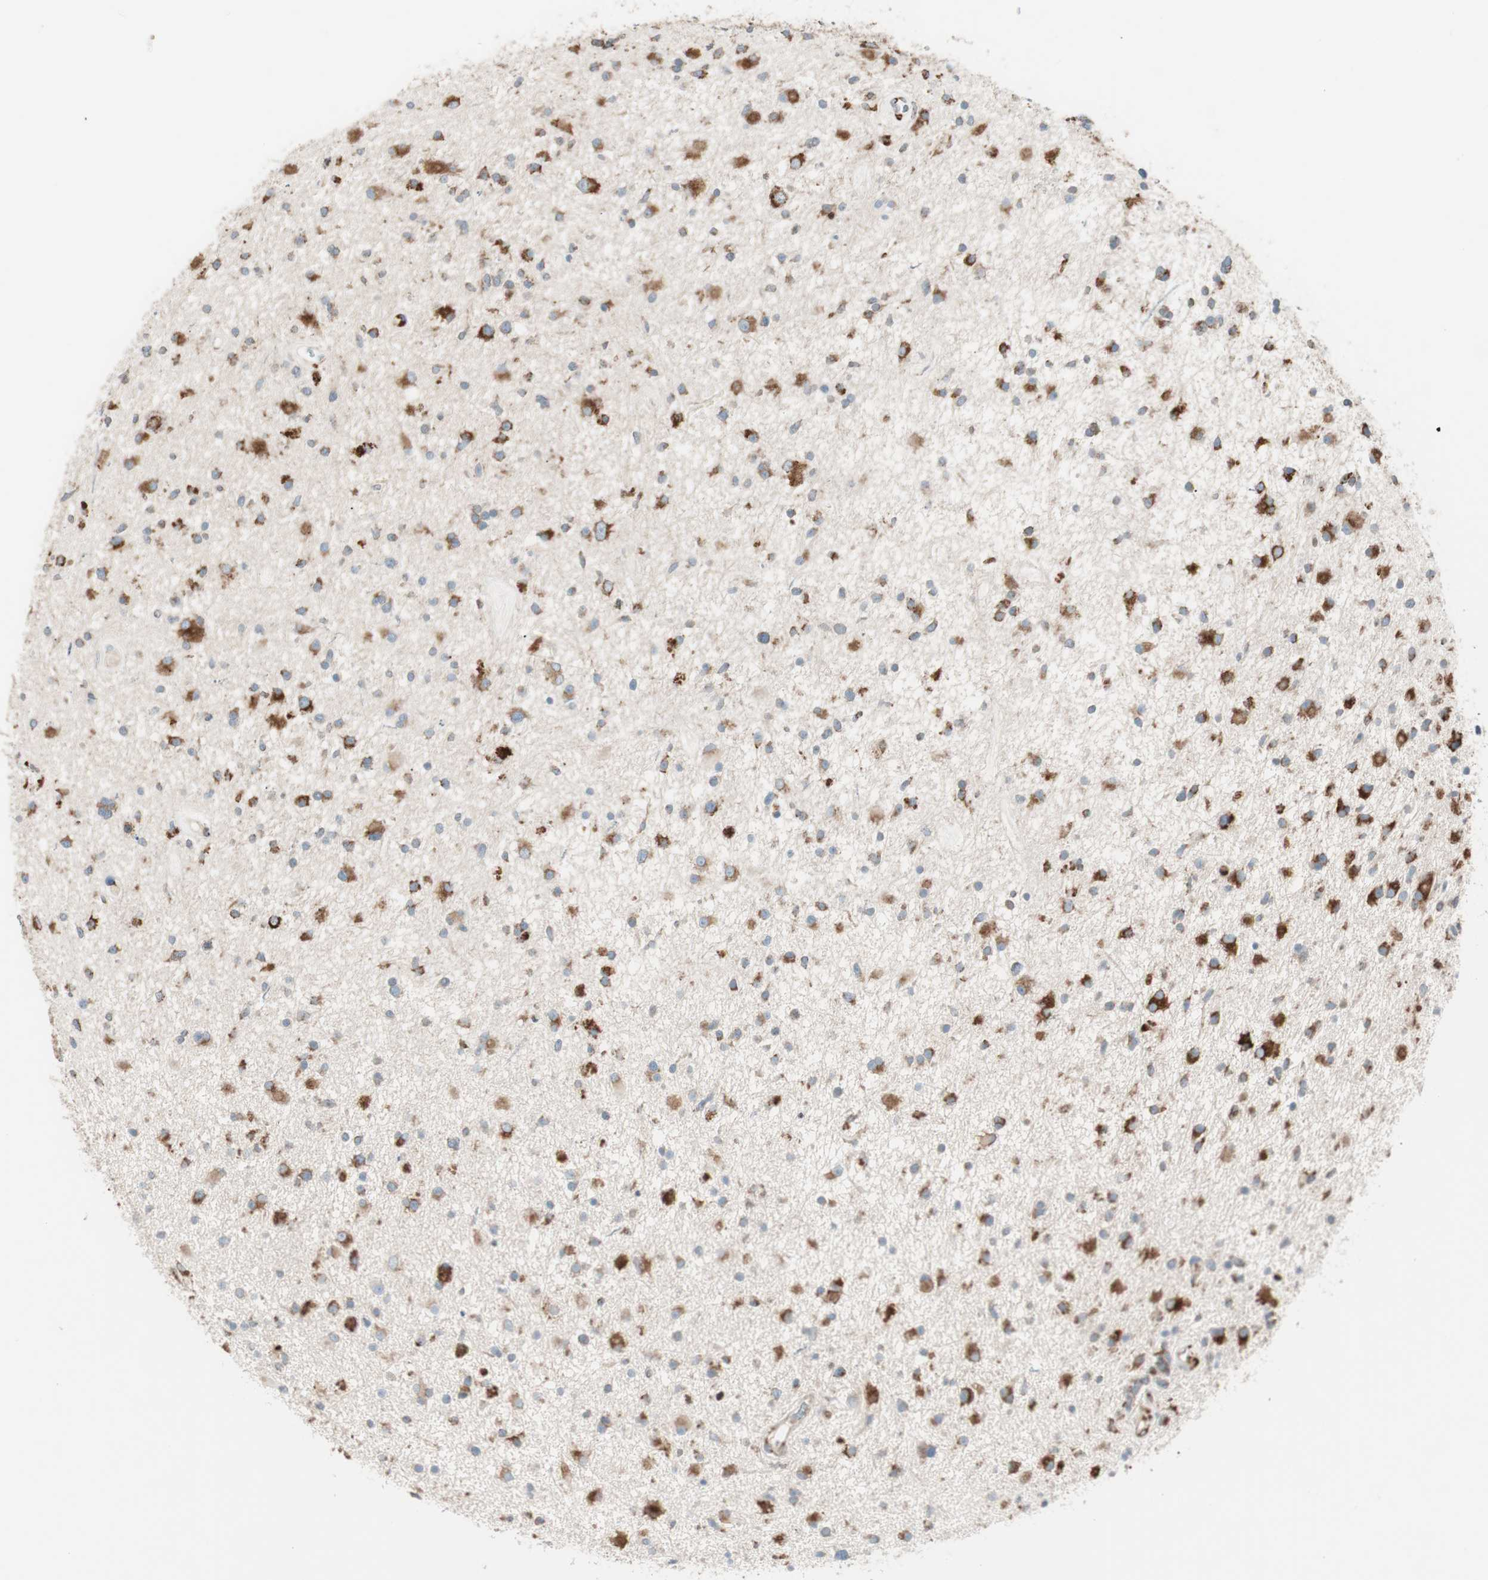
{"staining": {"intensity": "strong", "quantity": ">75%", "location": "cytoplasmic/membranous"}, "tissue": "glioma", "cell_type": "Tumor cells", "image_type": "cancer", "snomed": [{"axis": "morphology", "description": "Glioma, malignant, High grade"}, {"axis": "topography", "description": "Brain"}], "caption": "Immunohistochemistry (IHC) (DAB (3,3'-diaminobenzidine)) staining of human malignant glioma (high-grade) displays strong cytoplasmic/membranous protein positivity in about >75% of tumor cells.", "gene": "P4HTM", "patient": {"sex": "male", "age": 33}}